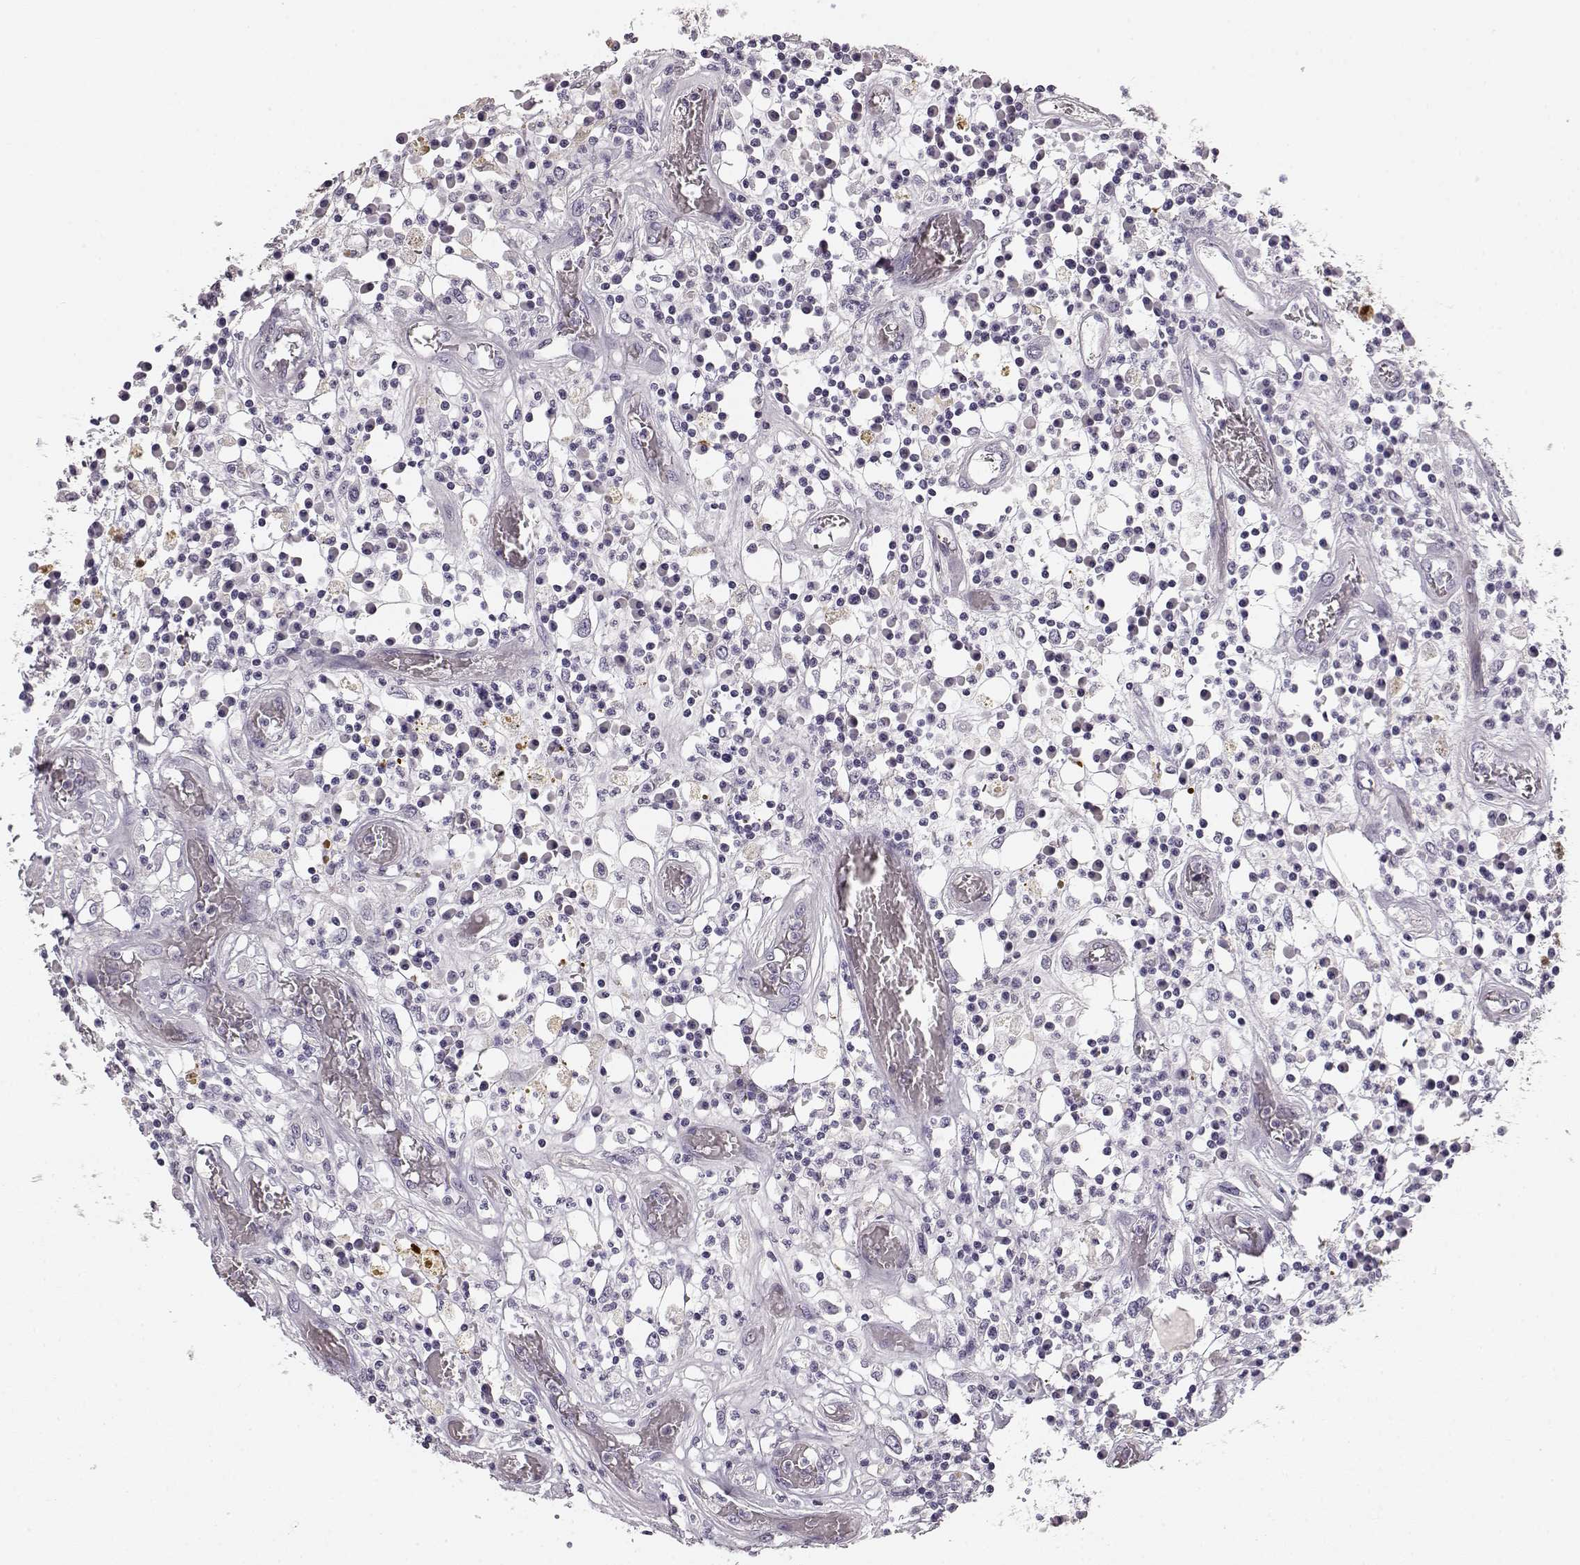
{"staining": {"intensity": "negative", "quantity": "none", "location": "none"}, "tissue": "colorectal cancer", "cell_type": "Tumor cells", "image_type": "cancer", "snomed": [{"axis": "morphology", "description": "Adenocarcinoma, NOS"}, {"axis": "topography", "description": "Rectum"}], "caption": "The image exhibits no staining of tumor cells in colorectal cancer (adenocarcinoma).", "gene": "KIAA0319", "patient": {"sex": "male", "age": 54}}